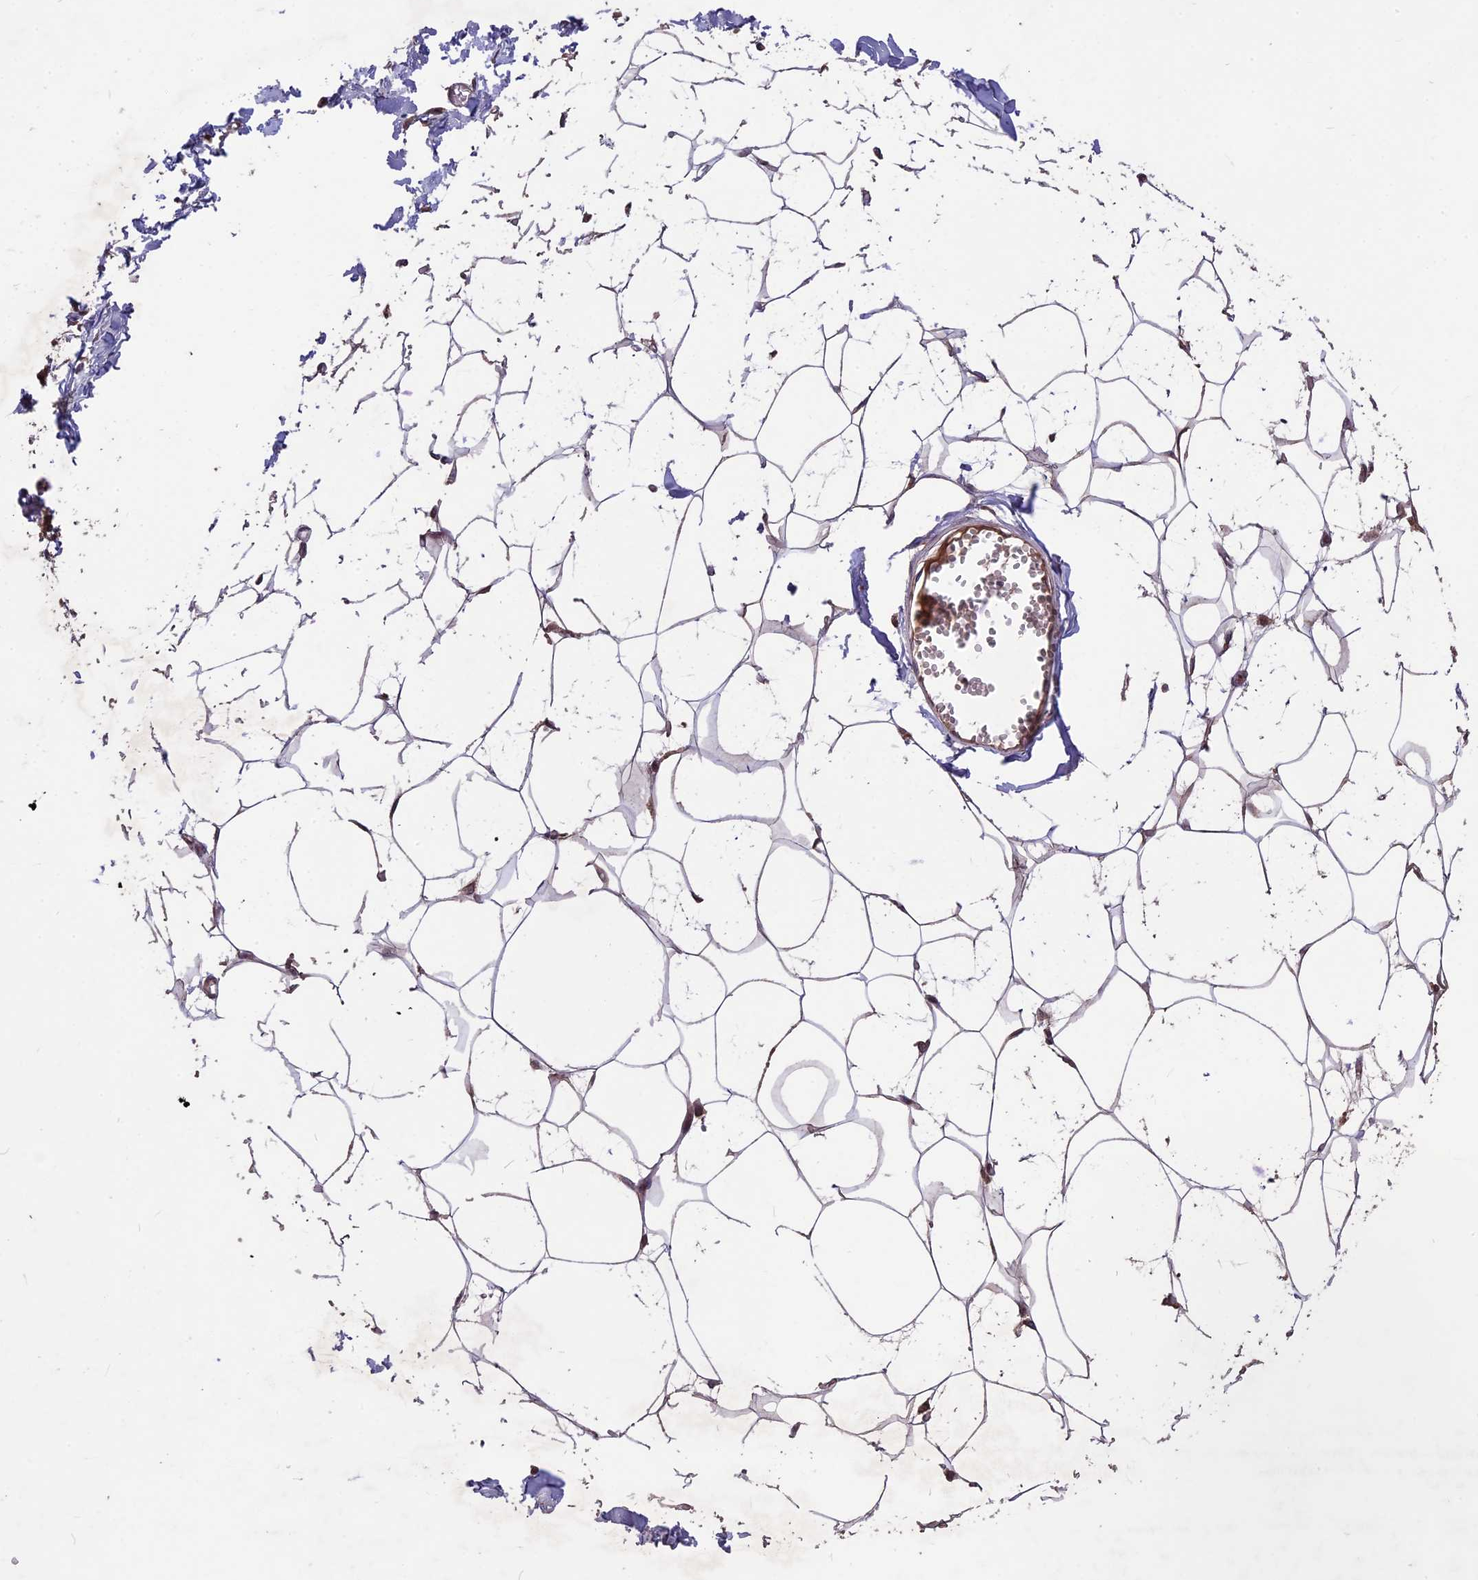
{"staining": {"intensity": "moderate", "quantity": ">75%", "location": "cytoplasmic/membranous"}, "tissue": "breast", "cell_type": "Adipocytes", "image_type": "normal", "snomed": [{"axis": "morphology", "description": "Normal tissue, NOS"}, {"axis": "topography", "description": "Breast"}], "caption": "Breast stained for a protein reveals moderate cytoplasmic/membranous positivity in adipocytes. The staining is performed using DAB (3,3'-diaminobenzidine) brown chromogen to label protein expression. The nuclei are counter-stained blue using hematoxylin.", "gene": "ZNF598", "patient": {"sex": "female", "age": 27}}